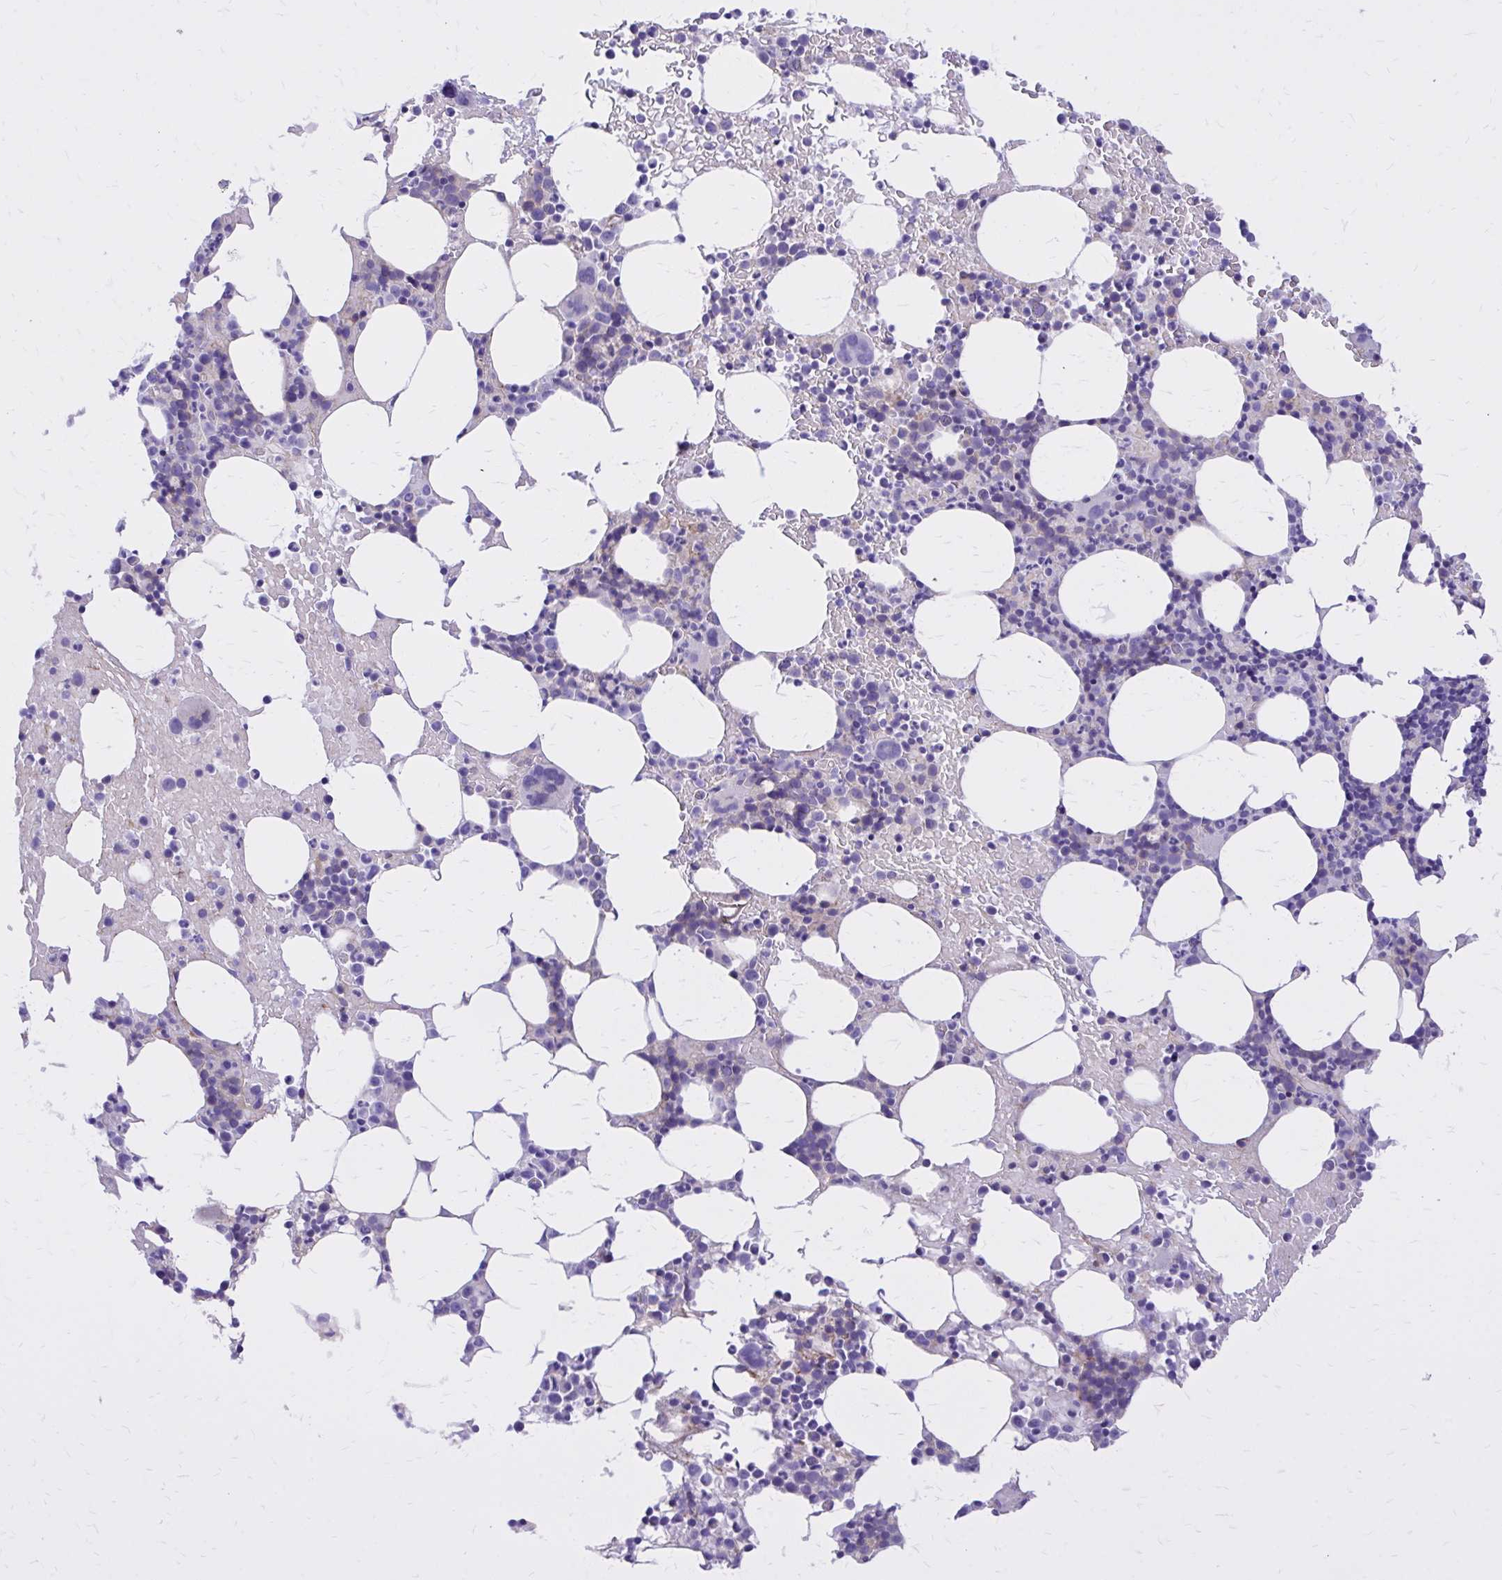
{"staining": {"intensity": "negative", "quantity": "none", "location": "none"}, "tissue": "bone marrow", "cell_type": "Hematopoietic cells", "image_type": "normal", "snomed": [{"axis": "morphology", "description": "Normal tissue, NOS"}, {"axis": "topography", "description": "Bone marrow"}], "caption": "Immunohistochemistry (IHC) photomicrograph of normal bone marrow stained for a protein (brown), which displays no expression in hematopoietic cells. (Stains: DAB IHC with hematoxylin counter stain, Microscopy: brightfield microscopy at high magnification).", "gene": "EPB41L1", "patient": {"sex": "female", "age": 62}}